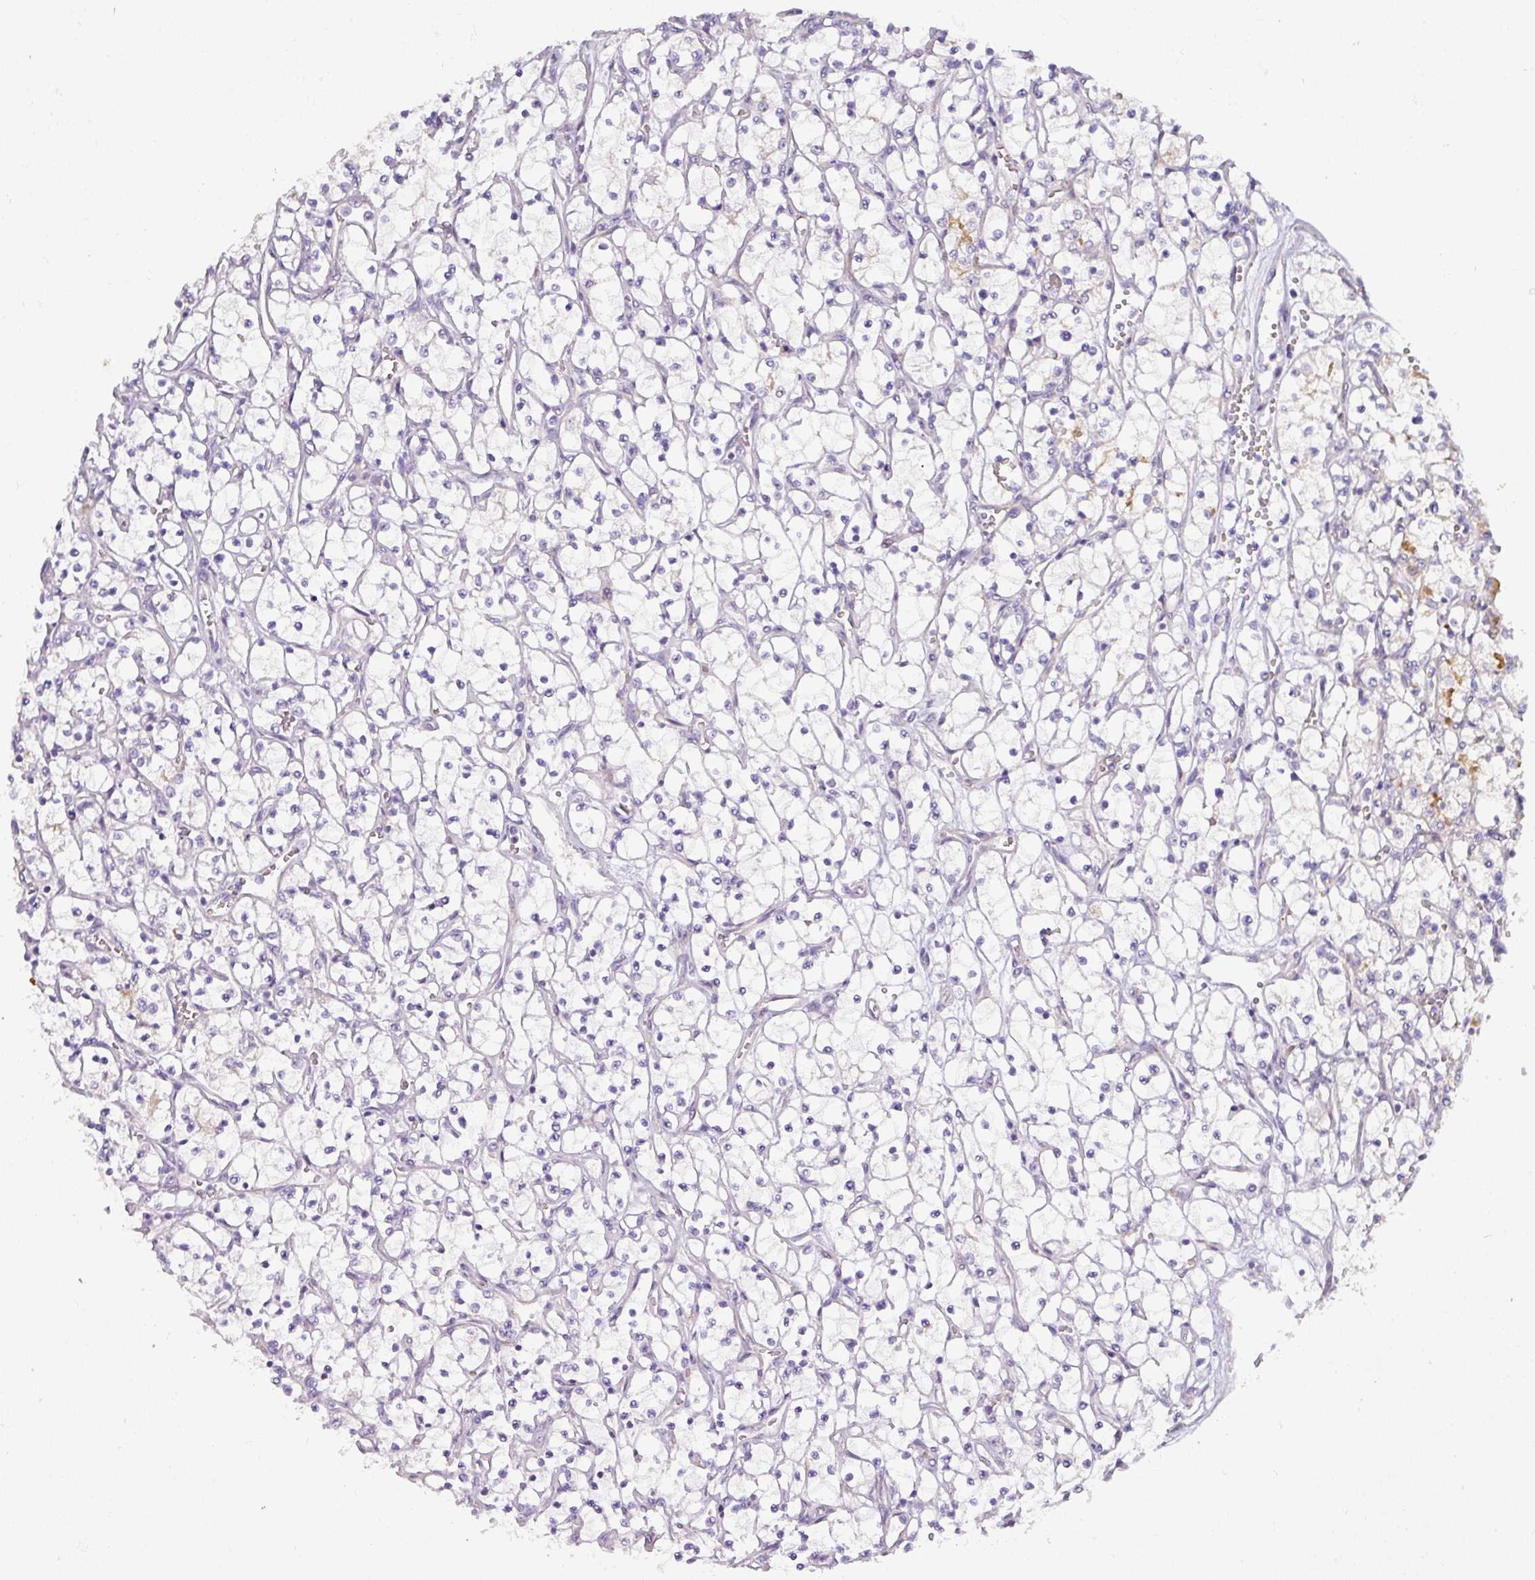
{"staining": {"intensity": "negative", "quantity": "none", "location": "none"}, "tissue": "renal cancer", "cell_type": "Tumor cells", "image_type": "cancer", "snomed": [{"axis": "morphology", "description": "Adenocarcinoma, NOS"}, {"axis": "topography", "description": "Kidney"}], "caption": "Micrograph shows no protein staining in tumor cells of adenocarcinoma (renal) tissue.", "gene": "ATP6V1F", "patient": {"sex": "female", "age": 69}}